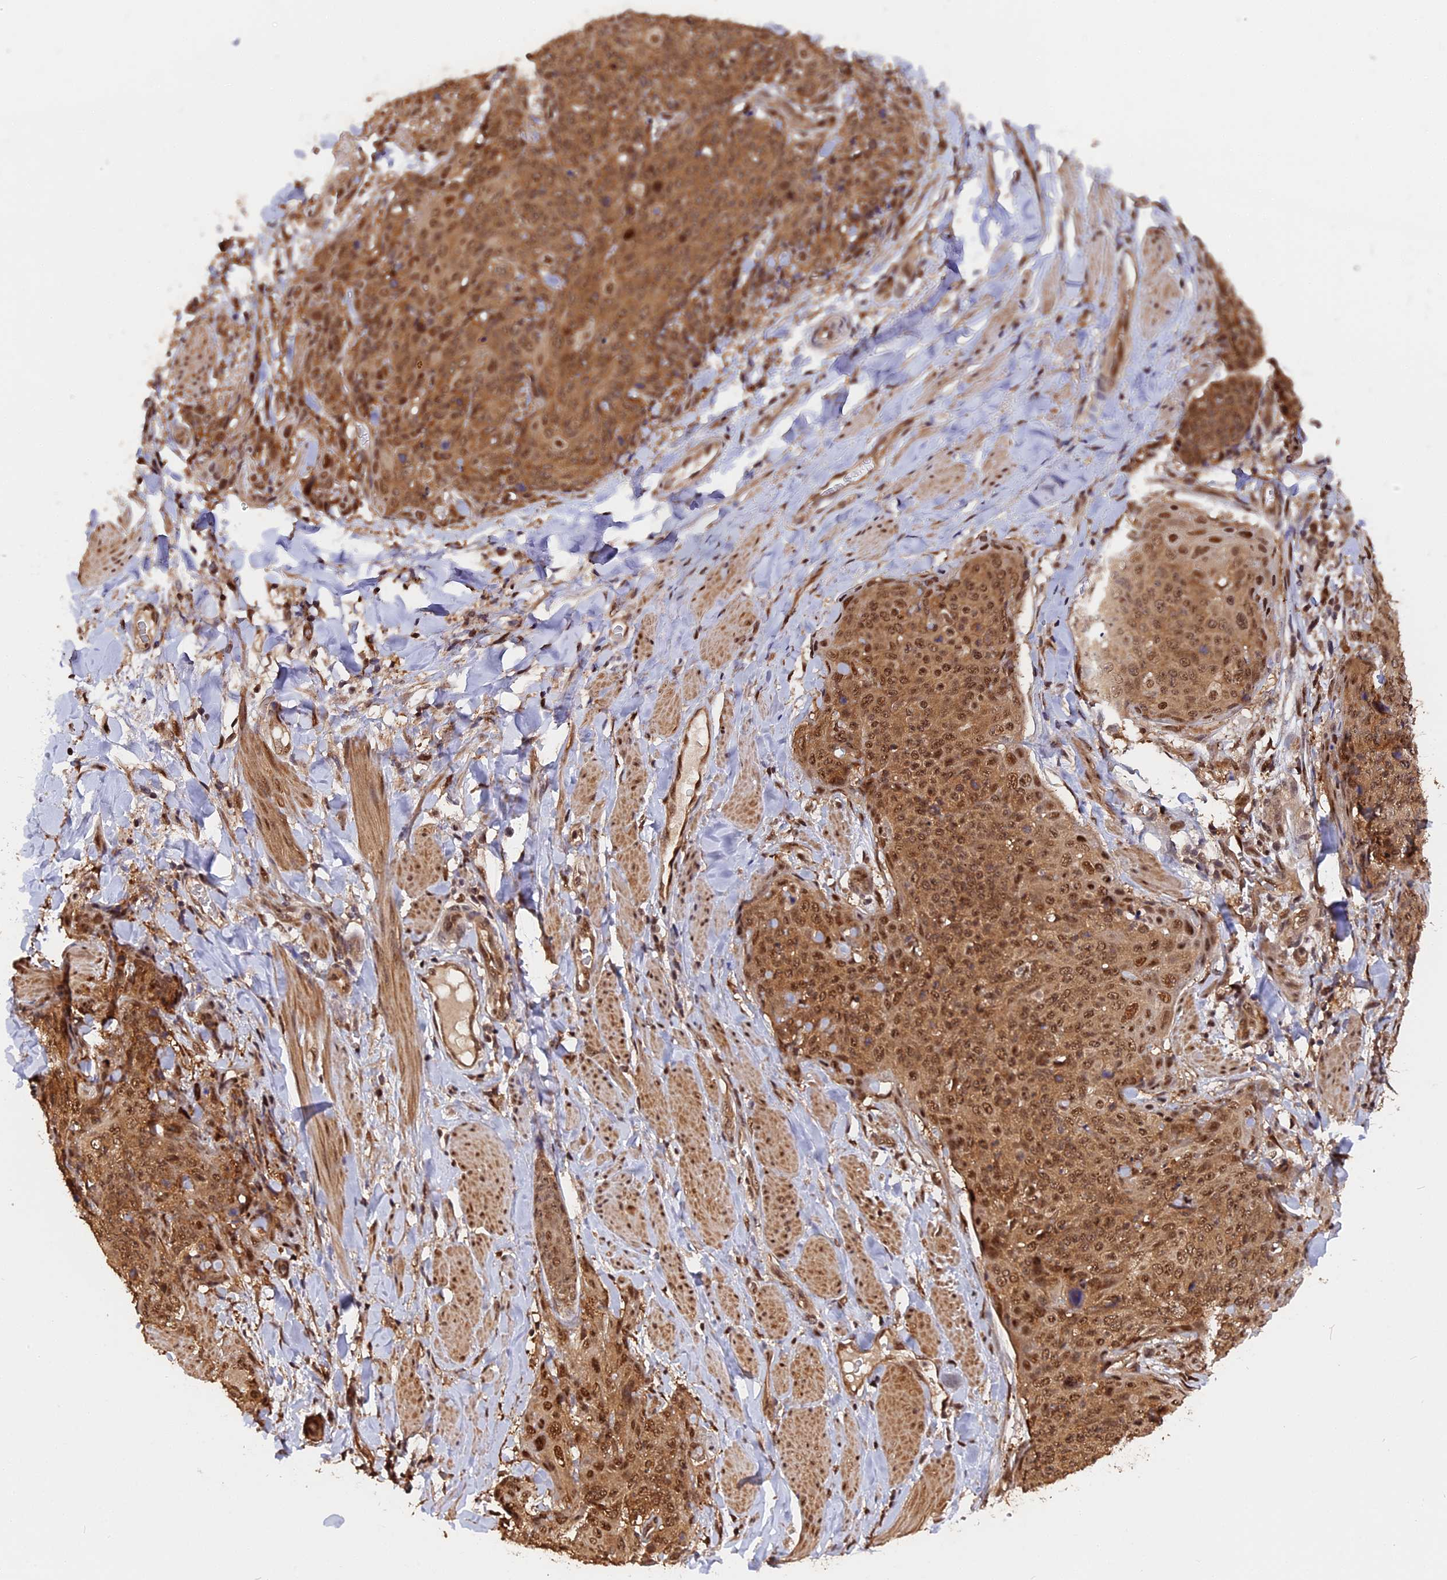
{"staining": {"intensity": "moderate", "quantity": ">75%", "location": "cytoplasmic/membranous,nuclear"}, "tissue": "skin cancer", "cell_type": "Tumor cells", "image_type": "cancer", "snomed": [{"axis": "morphology", "description": "Squamous cell carcinoma, NOS"}, {"axis": "topography", "description": "Skin"}, {"axis": "topography", "description": "Vulva"}], "caption": "DAB immunohistochemical staining of squamous cell carcinoma (skin) reveals moderate cytoplasmic/membranous and nuclear protein expression in approximately >75% of tumor cells.", "gene": "ADRM1", "patient": {"sex": "female", "age": 85}}